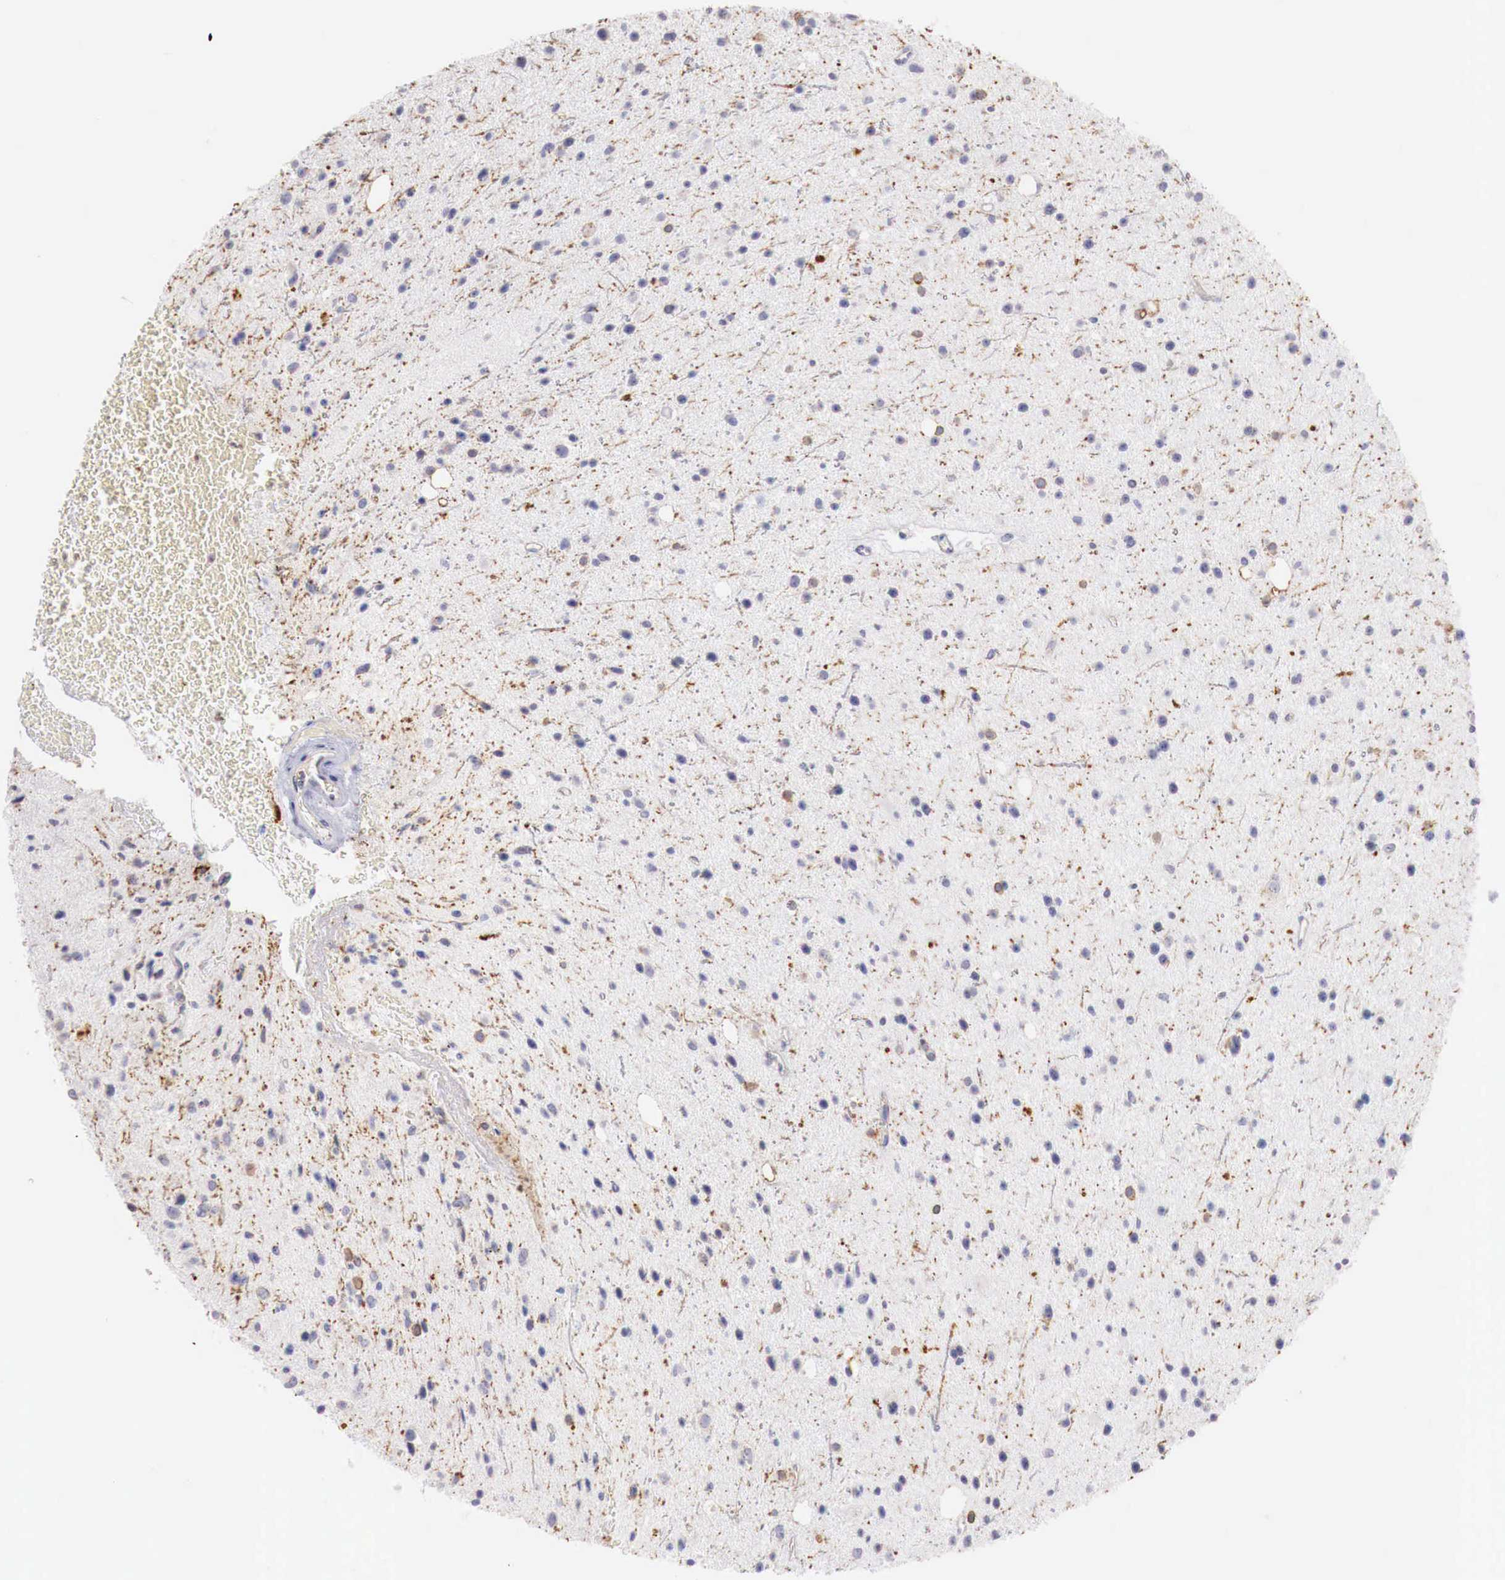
{"staining": {"intensity": "negative", "quantity": "none", "location": "none"}, "tissue": "glioma", "cell_type": "Tumor cells", "image_type": "cancer", "snomed": [{"axis": "morphology", "description": "Glioma, malignant, Low grade"}, {"axis": "topography", "description": "Brain"}], "caption": "Glioma was stained to show a protein in brown. There is no significant expression in tumor cells.", "gene": "TRIM13", "patient": {"sex": "female", "age": 46}}